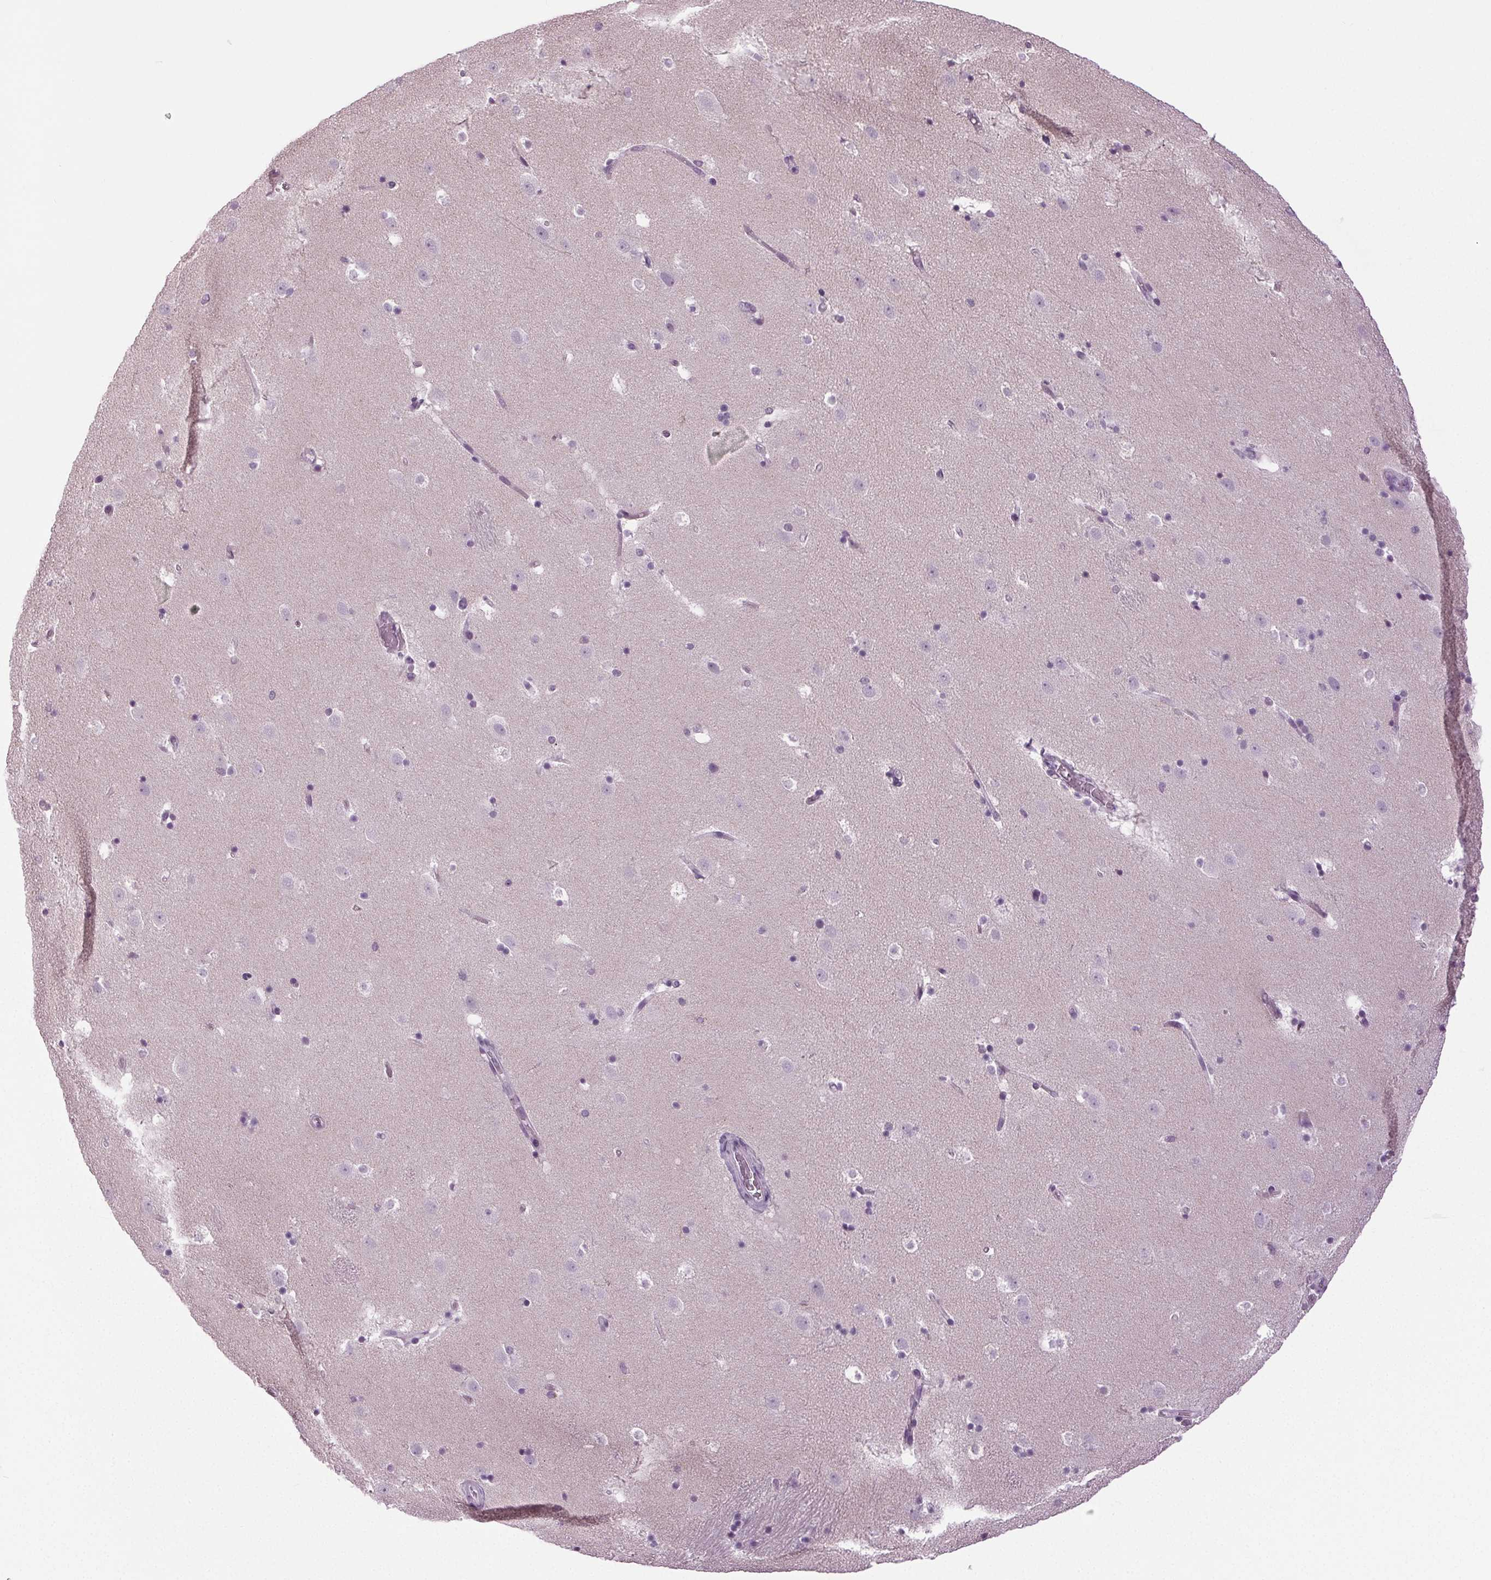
{"staining": {"intensity": "negative", "quantity": "none", "location": "none"}, "tissue": "caudate", "cell_type": "Glial cells", "image_type": "normal", "snomed": [{"axis": "morphology", "description": "Normal tissue, NOS"}, {"axis": "topography", "description": "Lateral ventricle wall"}], "caption": "Histopathology image shows no protein positivity in glial cells of benign caudate. (IHC, brightfield microscopy, high magnification).", "gene": "DNAH12", "patient": {"sex": "male", "age": 37}}